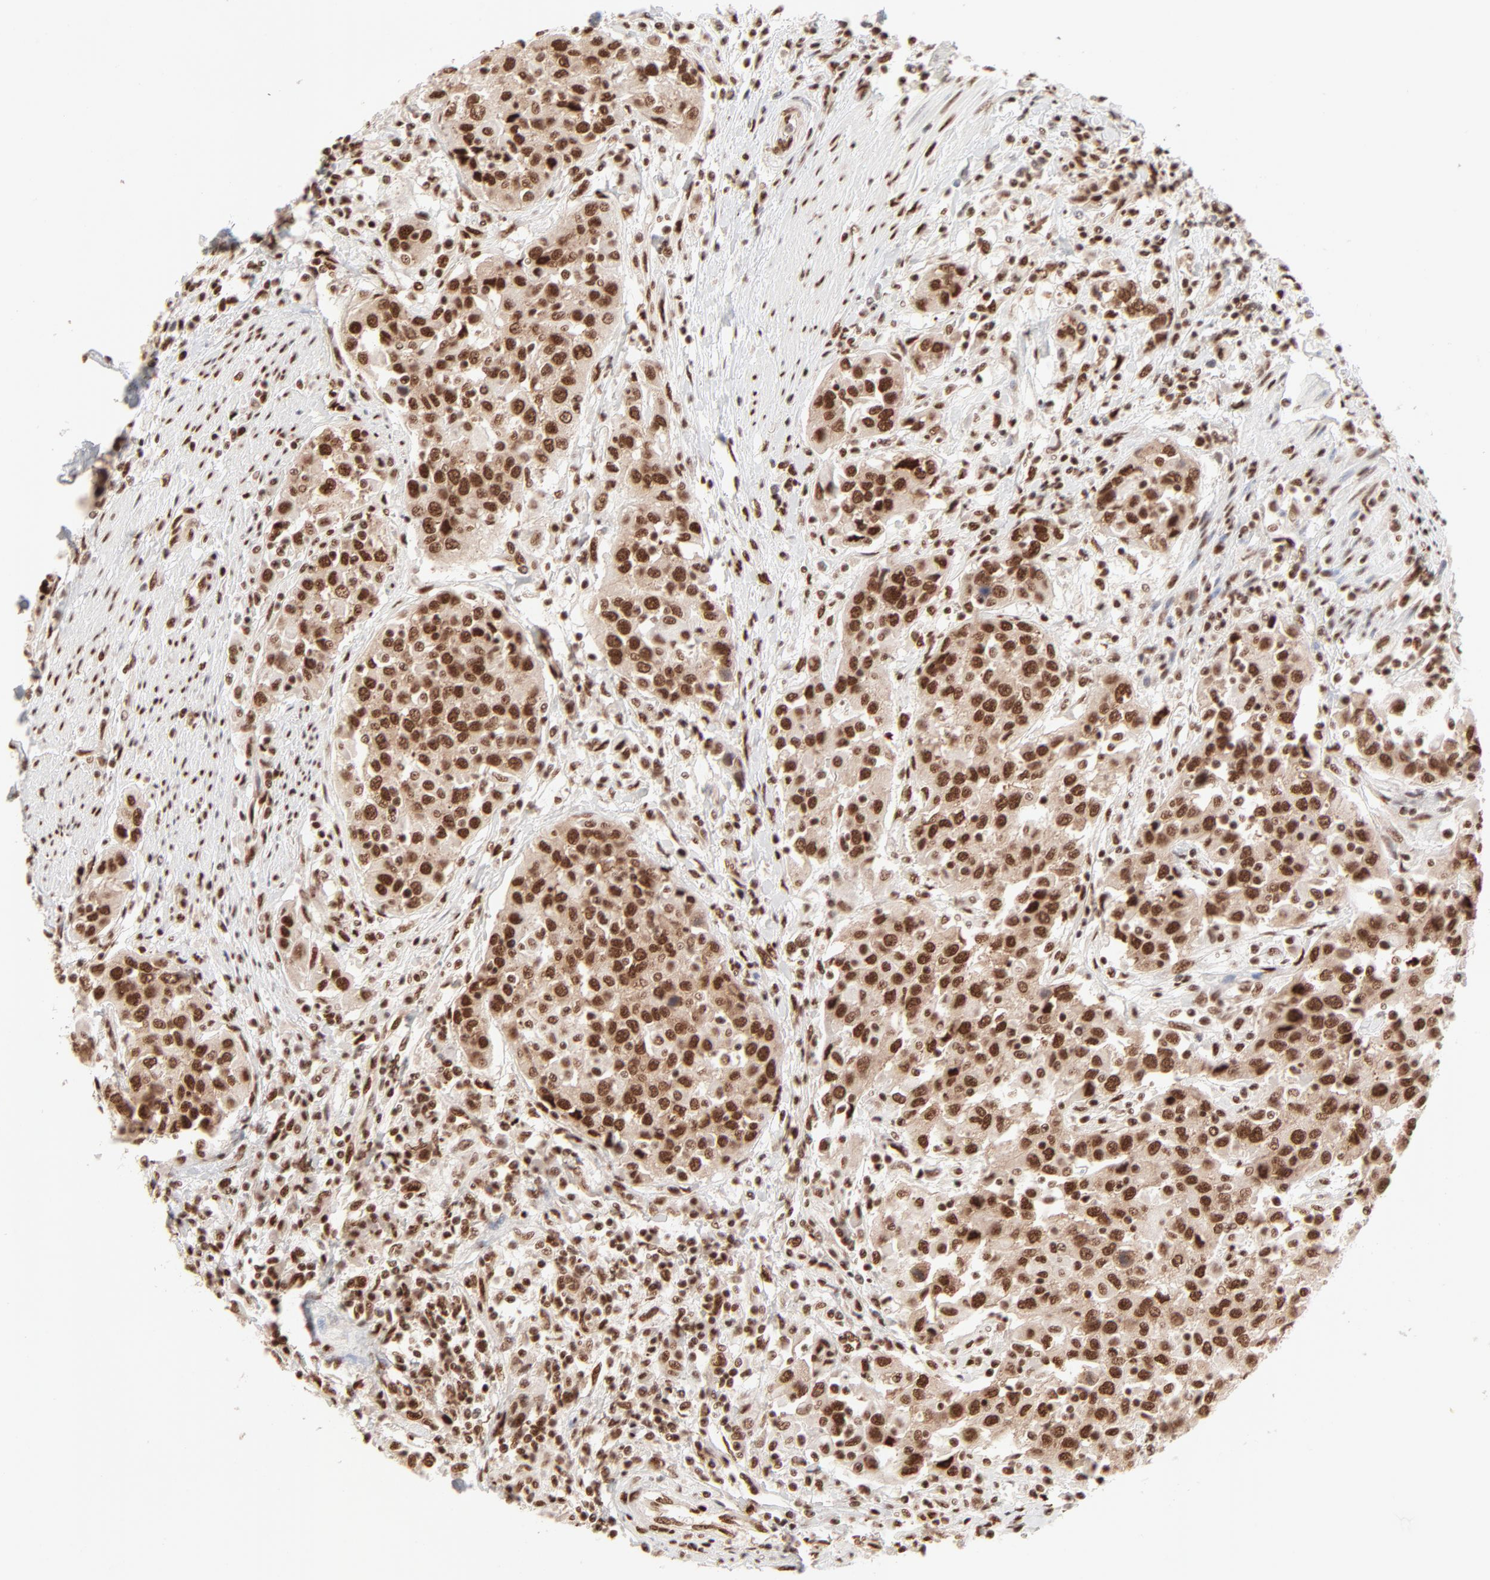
{"staining": {"intensity": "strong", "quantity": ">75%", "location": "nuclear"}, "tissue": "urothelial cancer", "cell_type": "Tumor cells", "image_type": "cancer", "snomed": [{"axis": "morphology", "description": "Urothelial carcinoma, High grade"}, {"axis": "topography", "description": "Urinary bladder"}], "caption": "Human urothelial carcinoma (high-grade) stained with a protein marker demonstrates strong staining in tumor cells.", "gene": "TARDBP", "patient": {"sex": "female", "age": 80}}